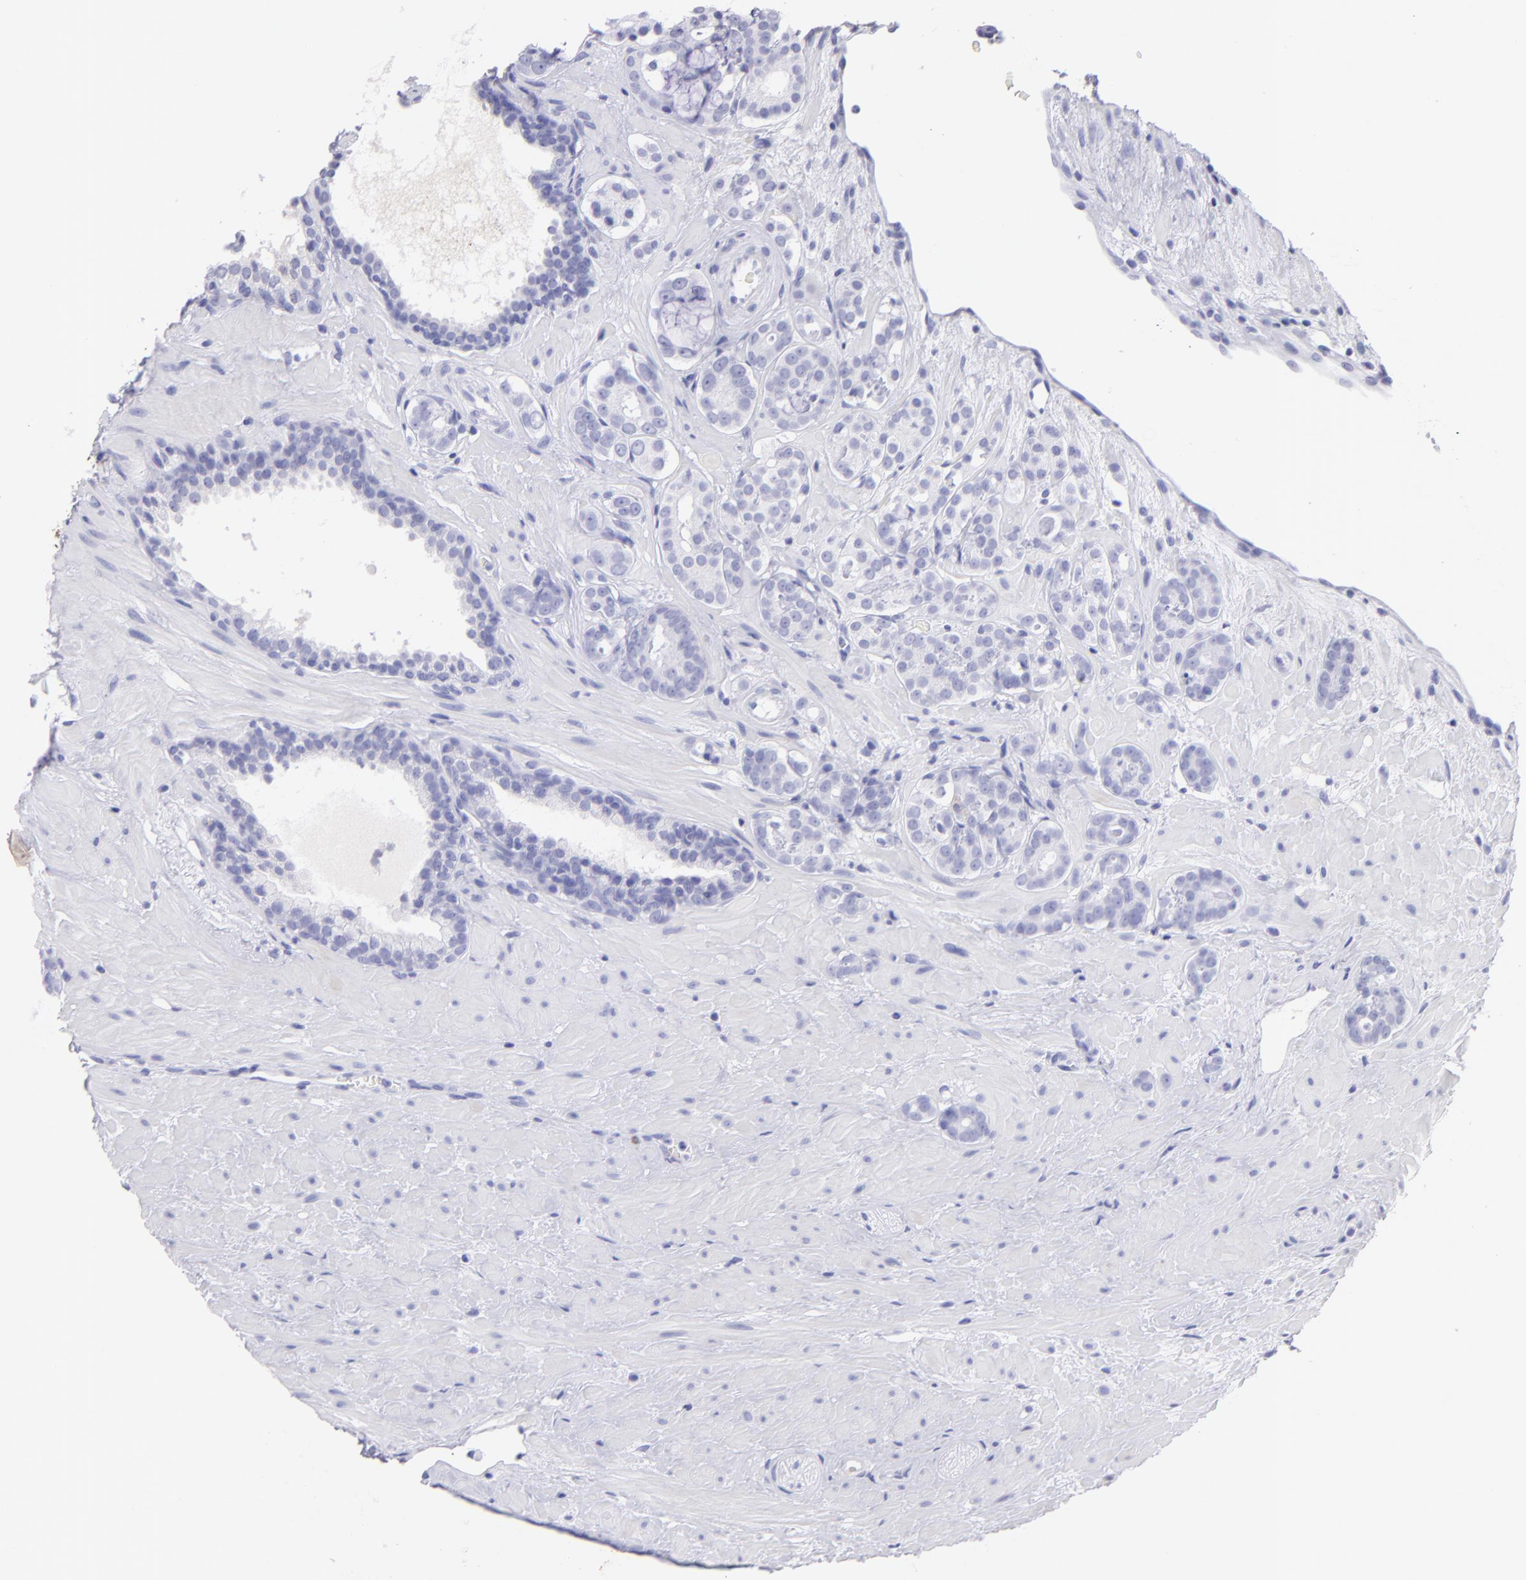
{"staining": {"intensity": "negative", "quantity": "none", "location": "none"}, "tissue": "prostate cancer", "cell_type": "Tumor cells", "image_type": "cancer", "snomed": [{"axis": "morphology", "description": "Adenocarcinoma, Low grade"}, {"axis": "topography", "description": "Prostate"}], "caption": "There is no significant positivity in tumor cells of prostate cancer (low-grade adenocarcinoma).", "gene": "PIP", "patient": {"sex": "male", "age": 57}}